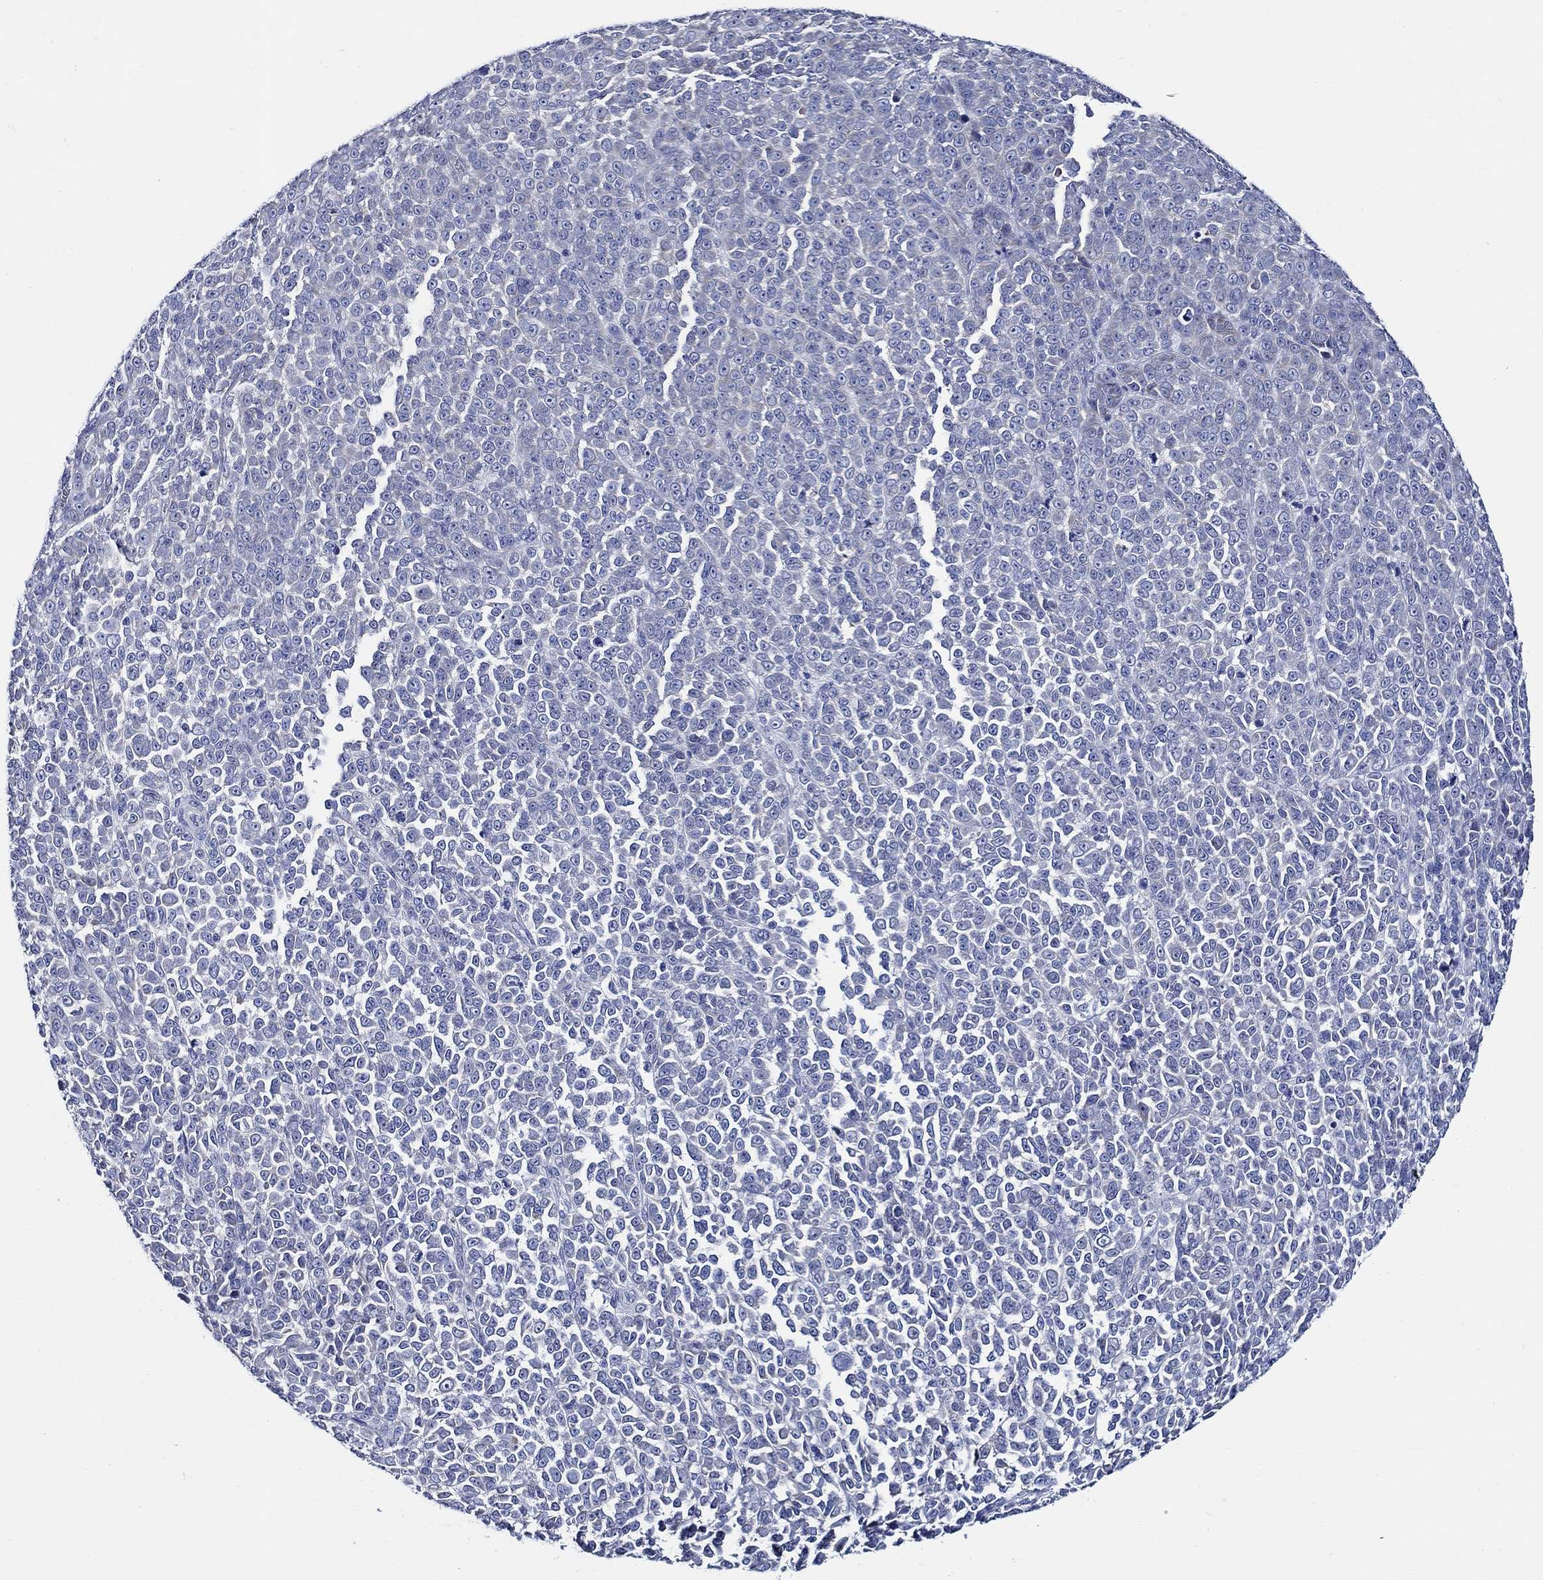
{"staining": {"intensity": "negative", "quantity": "none", "location": "none"}, "tissue": "melanoma", "cell_type": "Tumor cells", "image_type": "cancer", "snomed": [{"axis": "morphology", "description": "Malignant melanoma, NOS"}, {"axis": "topography", "description": "Skin"}], "caption": "Tumor cells show no significant positivity in malignant melanoma.", "gene": "SKOR1", "patient": {"sex": "female", "age": 95}}